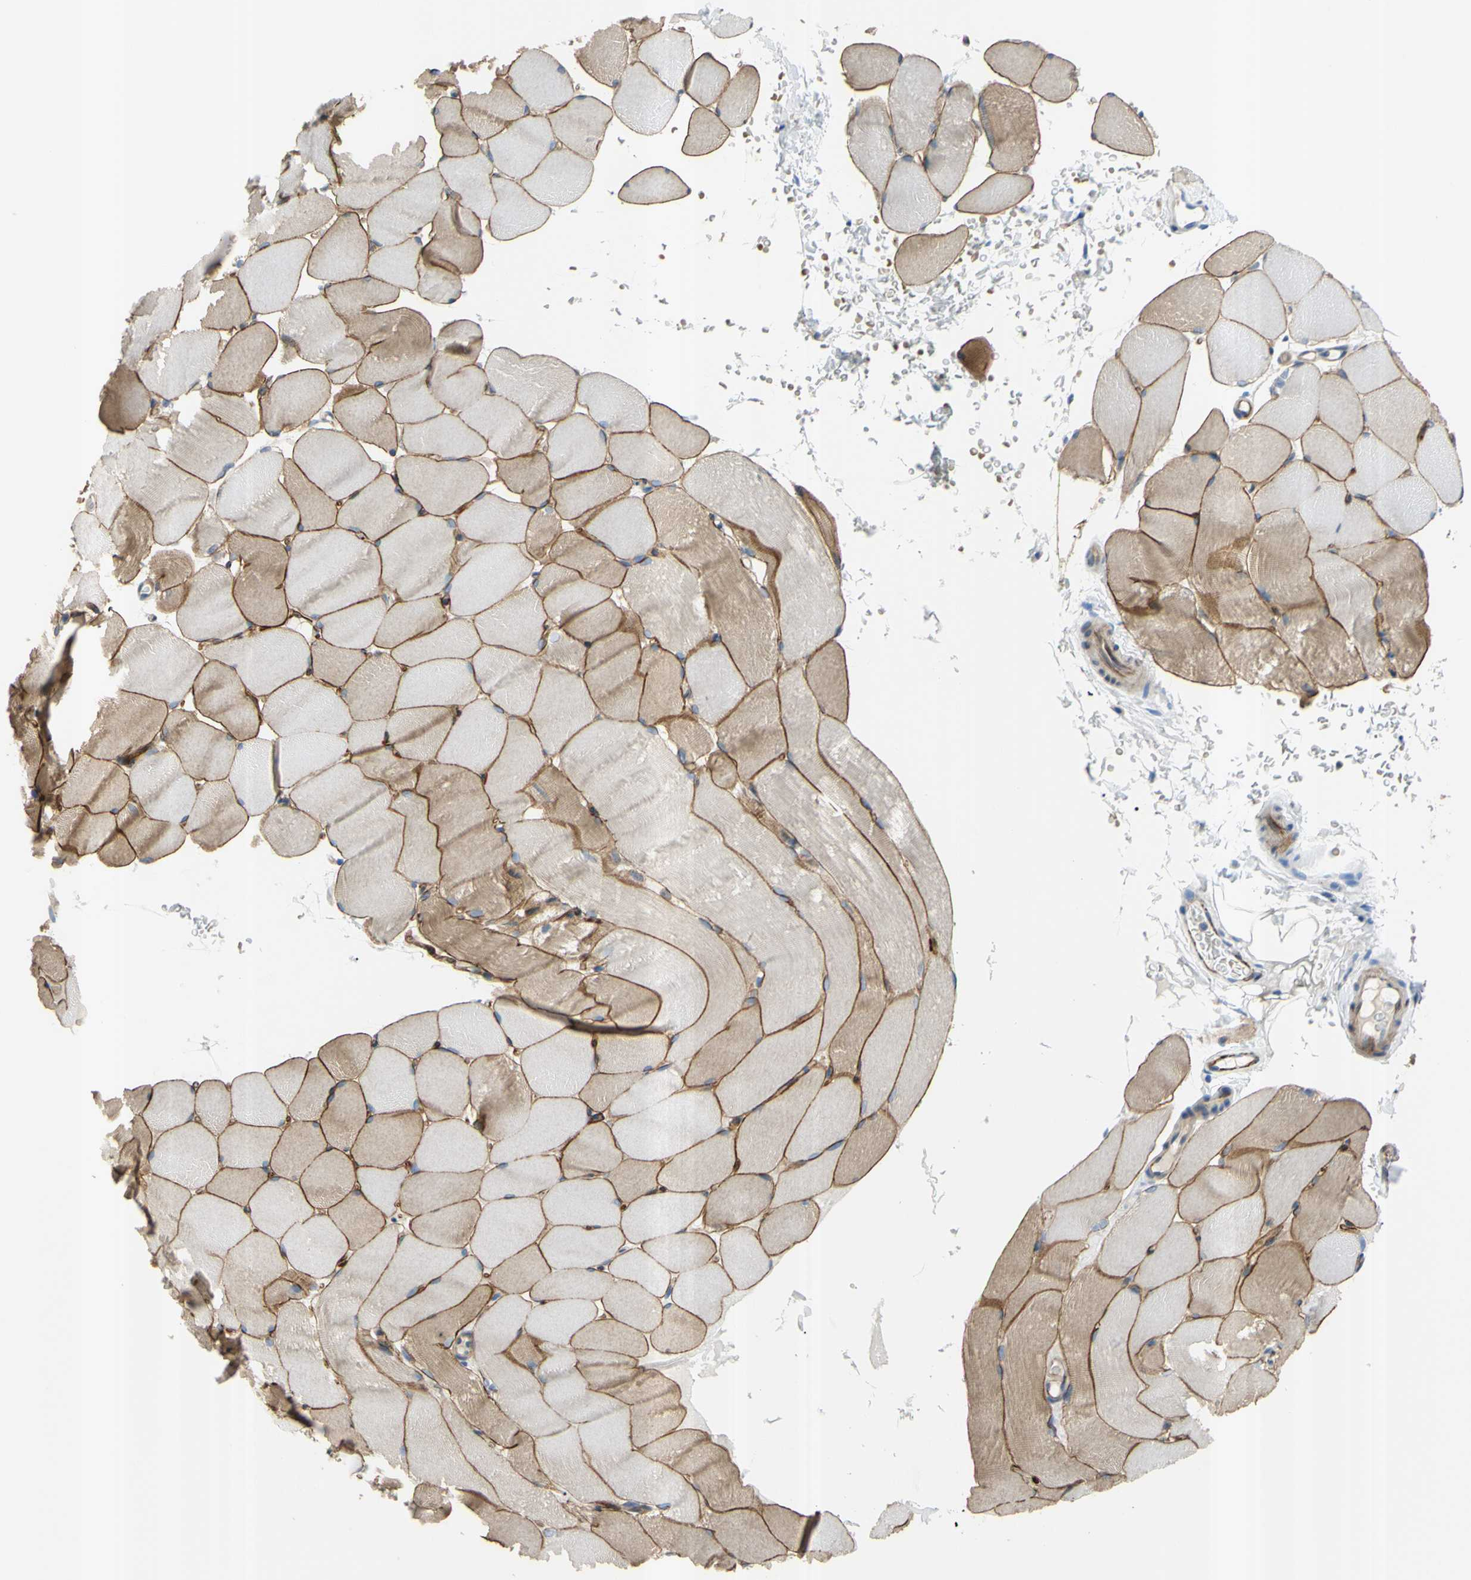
{"staining": {"intensity": "moderate", "quantity": "25%-75%", "location": "cytoplasmic/membranous"}, "tissue": "skeletal muscle", "cell_type": "Myocytes", "image_type": "normal", "snomed": [{"axis": "morphology", "description": "Normal tissue, NOS"}, {"axis": "topography", "description": "Skeletal muscle"}, {"axis": "topography", "description": "Parathyroid gland"}], "caption": "Immunohistochemistry image of unremarkable skeletal muscle: skeletal muscle stained using immunohistochemistry demonstrates medium levels of moderate protein expression localized specifically in the cytoplasmic/membranous of myocytes, appearing as a cytoplasmic/membranous brown color.", "gene": "PRRG2", "patient": {"sex": "female", "age": 37}}